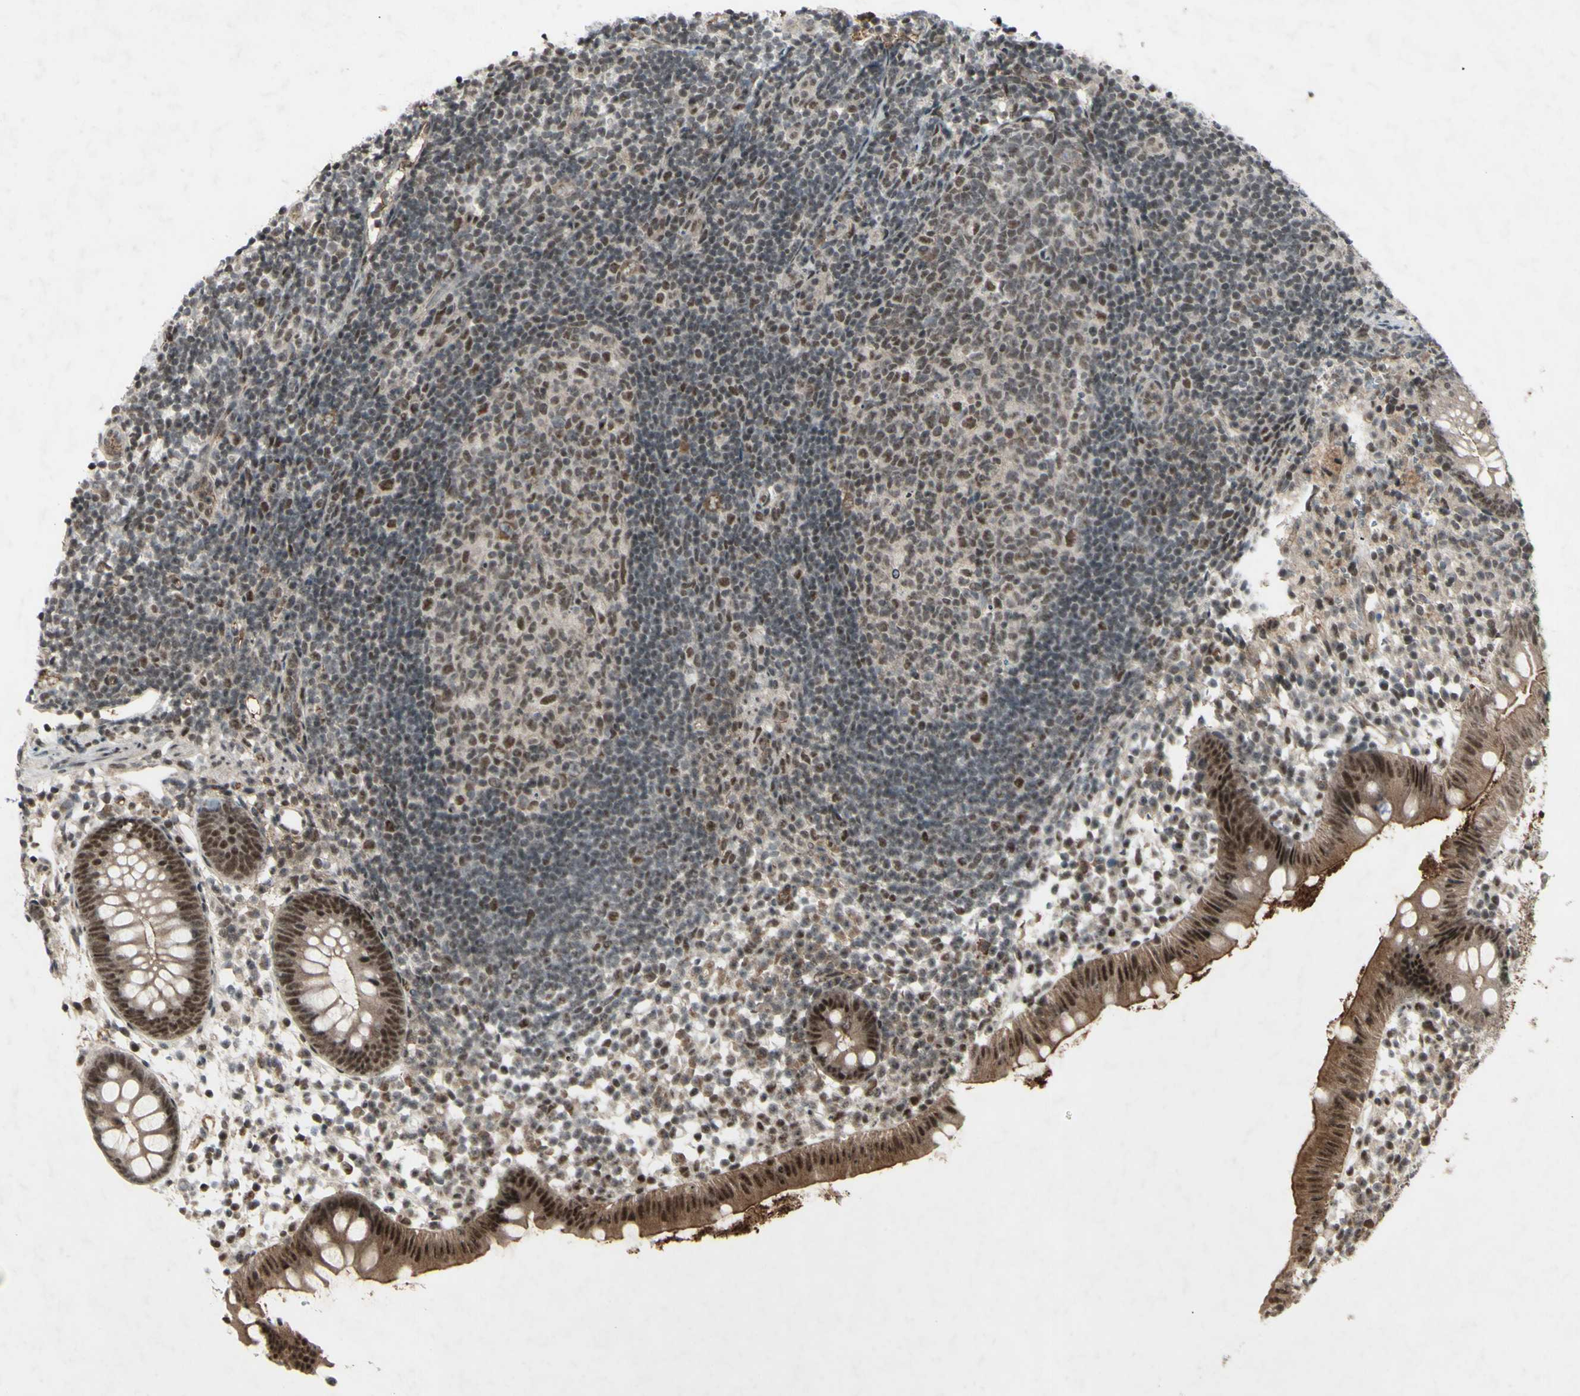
{"staining": {"intensity": "moderate", "quantity": ">75%", "location": "cytoplasmic/membranous,nuclear"}, "tissue": "appendix", "cell_type": "Glandular cells", "image_type": "normal", "snomed": [{"axis": "morphology", "description": "Normal tissue, NOS"}, {"axis": "topography", "description": "Appendix"}], "caption": "DAB immunohistochemical staining of benign appendix displays moderate cytoplasmic/membranous,nuclear protein expression in approximately >75% of glandular cells. Immunohistochemistry stains the protein in brown and the nuclei are stained blue.", "gene": "SNW1", "patient": {"sex": "female", "age": 20}}